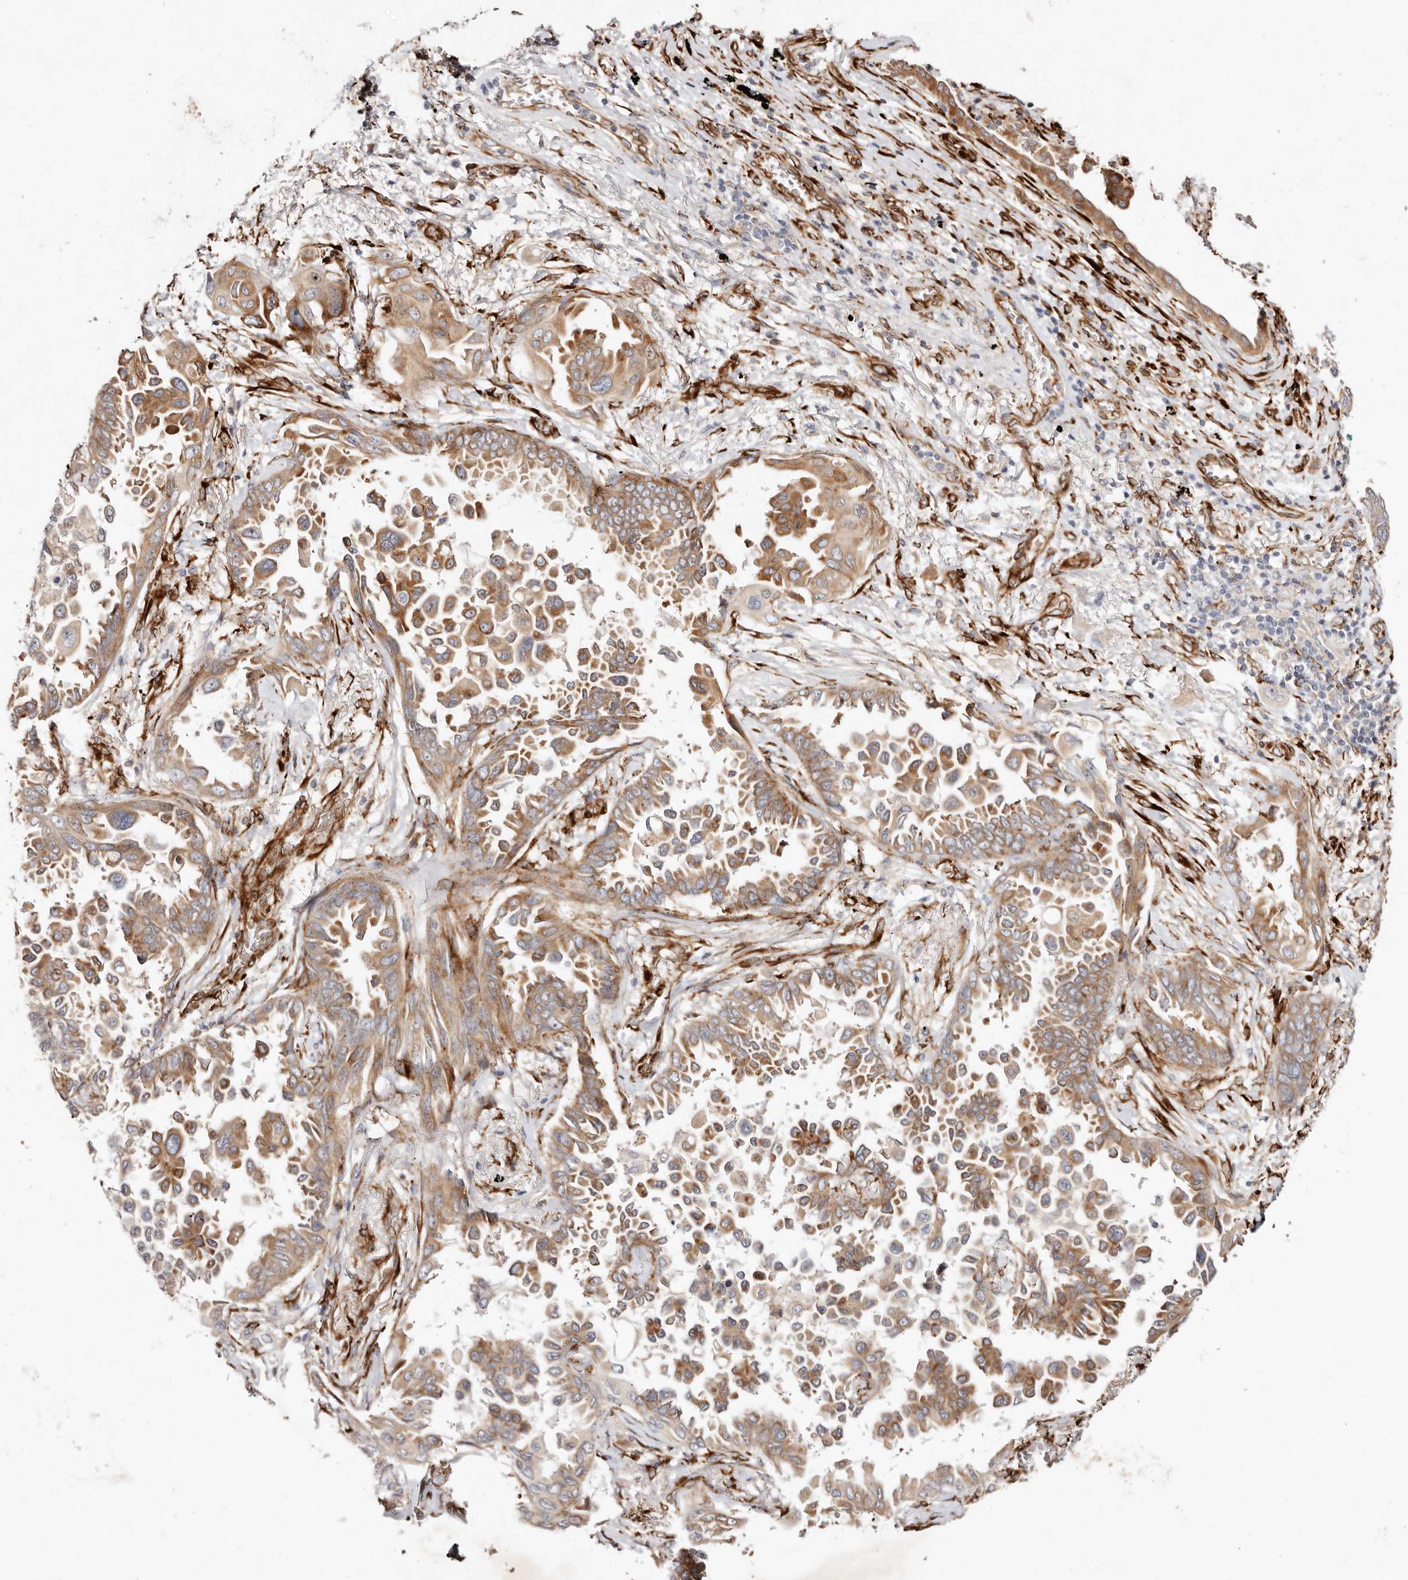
{"staining": {"intensity": "moderate", "quantity": ">75%", "location": "cytoplasmic/membranous"}, "tissue": "lung cancer", "cell_type": "Tumor cells", "image_type": "cancer", "snomed": [{"axis": "morphology", "description": "Adenocarcinoma, NOS"}, {"axis": "topography", "description": "Lung"}], "caption": "Lung adenocarcinoma stained for a protein demonstrates moderate cytoplasmic/membranous positivity in tumor cells.", "gene": "SERPINH1", "patient": {"sex": "female", "age": 67}}